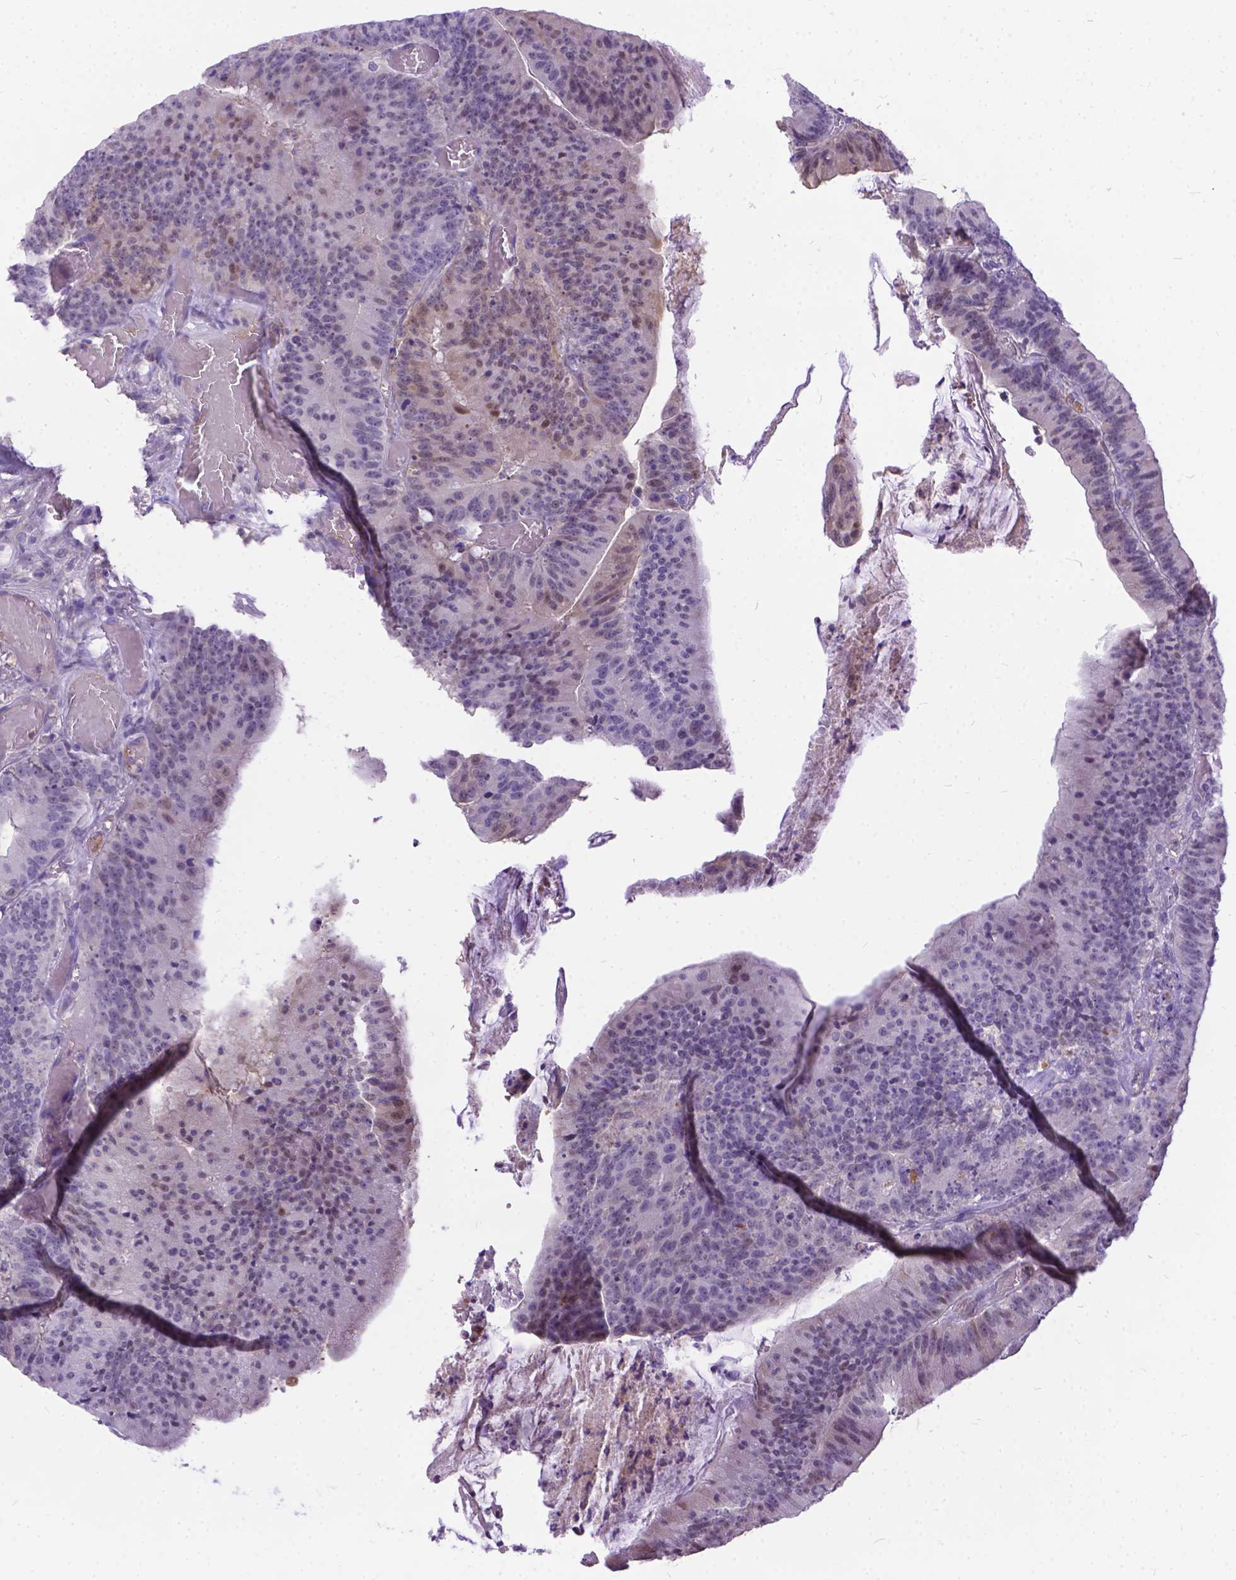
{"staining": {"intensity": "weak", "quantity": "<25%", "location": "cytoplasmic/membranous,nuclear"}, "tissue": "colorectal cancer", "cell_type": "Tumor cells", "image_type": "cancer", "snomed": [{"axis": "morphology", "description": "Adenocarcinoma, NOS"}, {"axis": "topography", "description": "Colon"}], "caption": "DAB immunohistochemical staining of colorectal adenocarcinoma shows no significant positivity in tumor cells.", "gene": "TMEM169", "patient": {"sex": "female", "age": 78}}